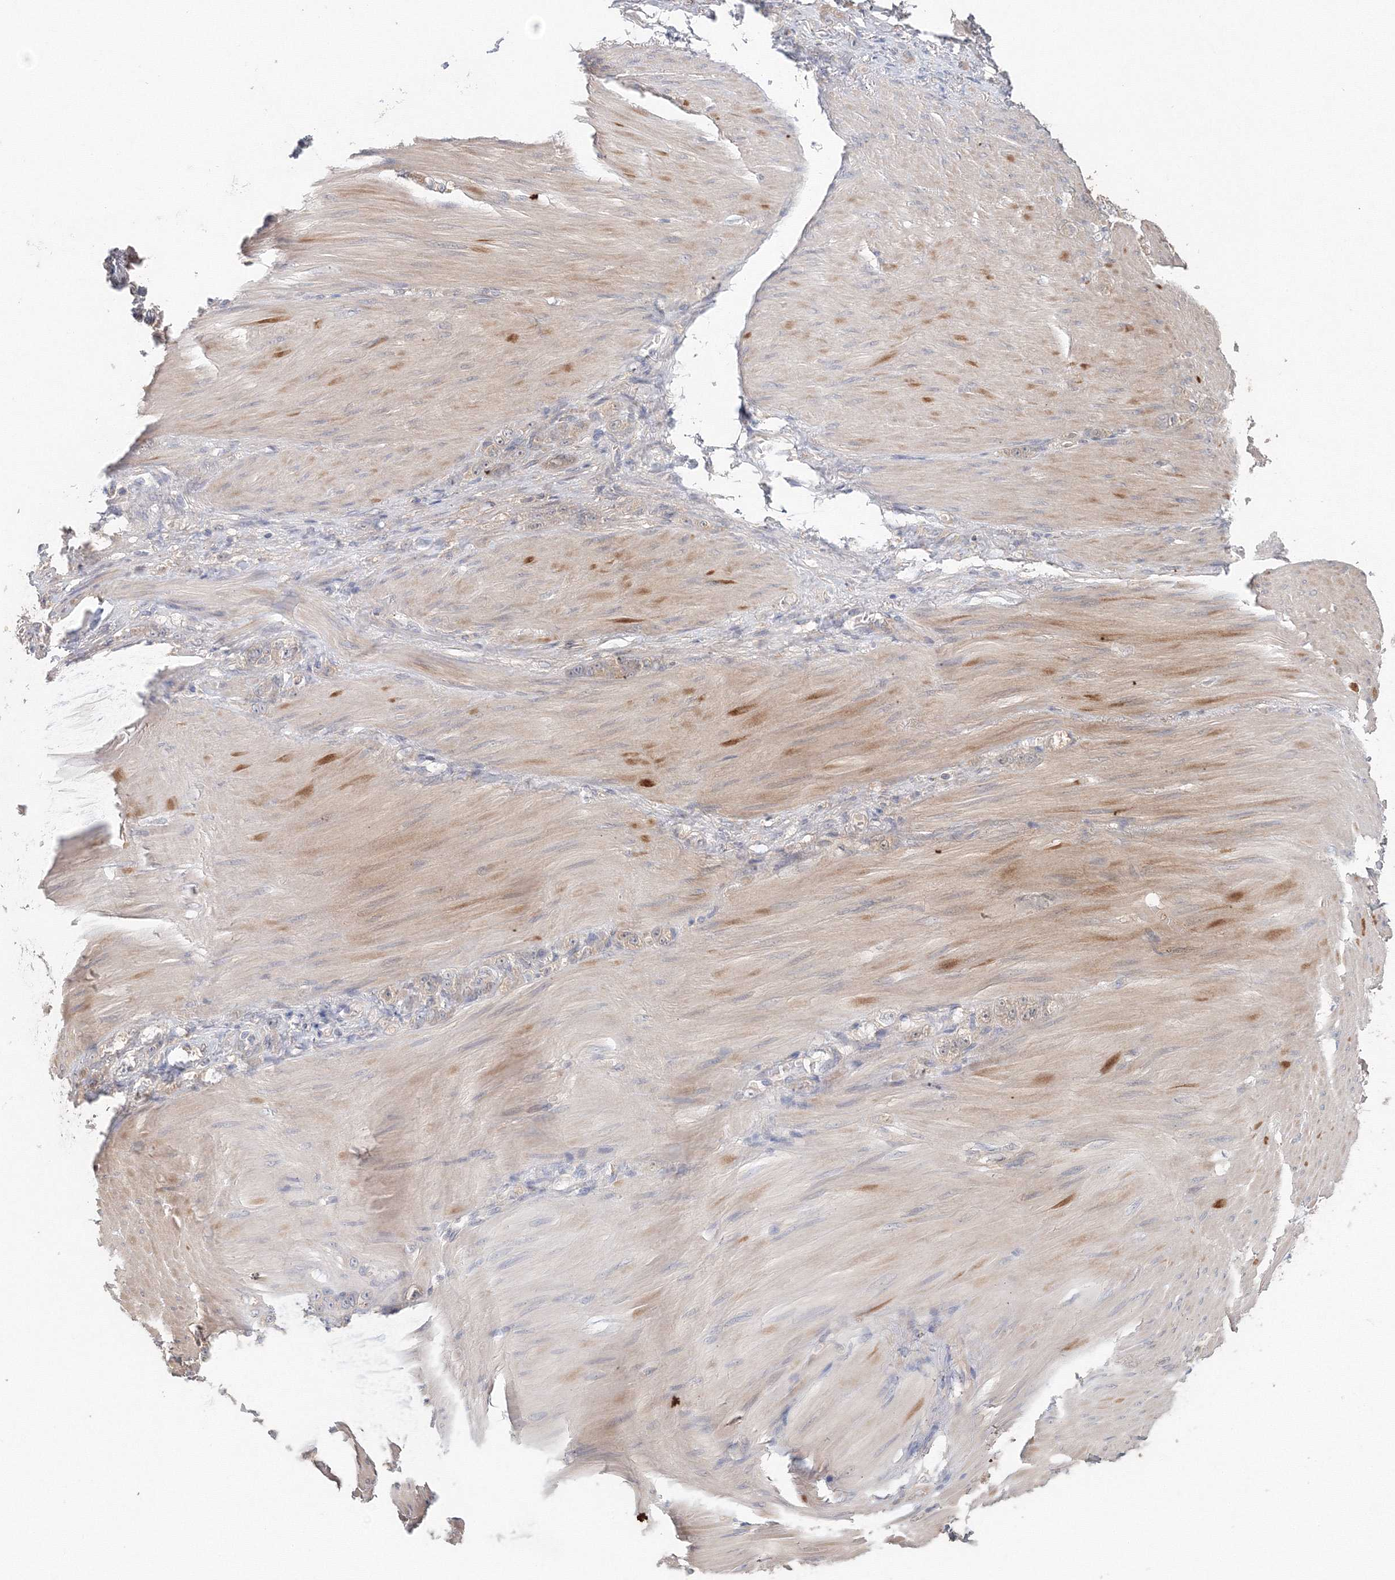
{"staining": {"intensity": "weak", "quantity": "<25%", "location": "cytoplasmic/membranous"}, "tissue": "stomach cancer", "cell_type": "Tumor cells", "image_type": "cancer", "snomed": [{"axis": "morphology", "description": "Normal tissue, NOS"}, {"axis": "morphology", "description": "Adenocarcinoma, NOS"}, {"axis": "topography", "description": "Stomach"}], "caption": "A high-resolution image shows immunohistochemistry staining of stomach cancer (adenocarcinoma), which displays no significant expression in tumor cells.", "gene": "TPRKB", "patient": {"sex": "male", "age": 82}}